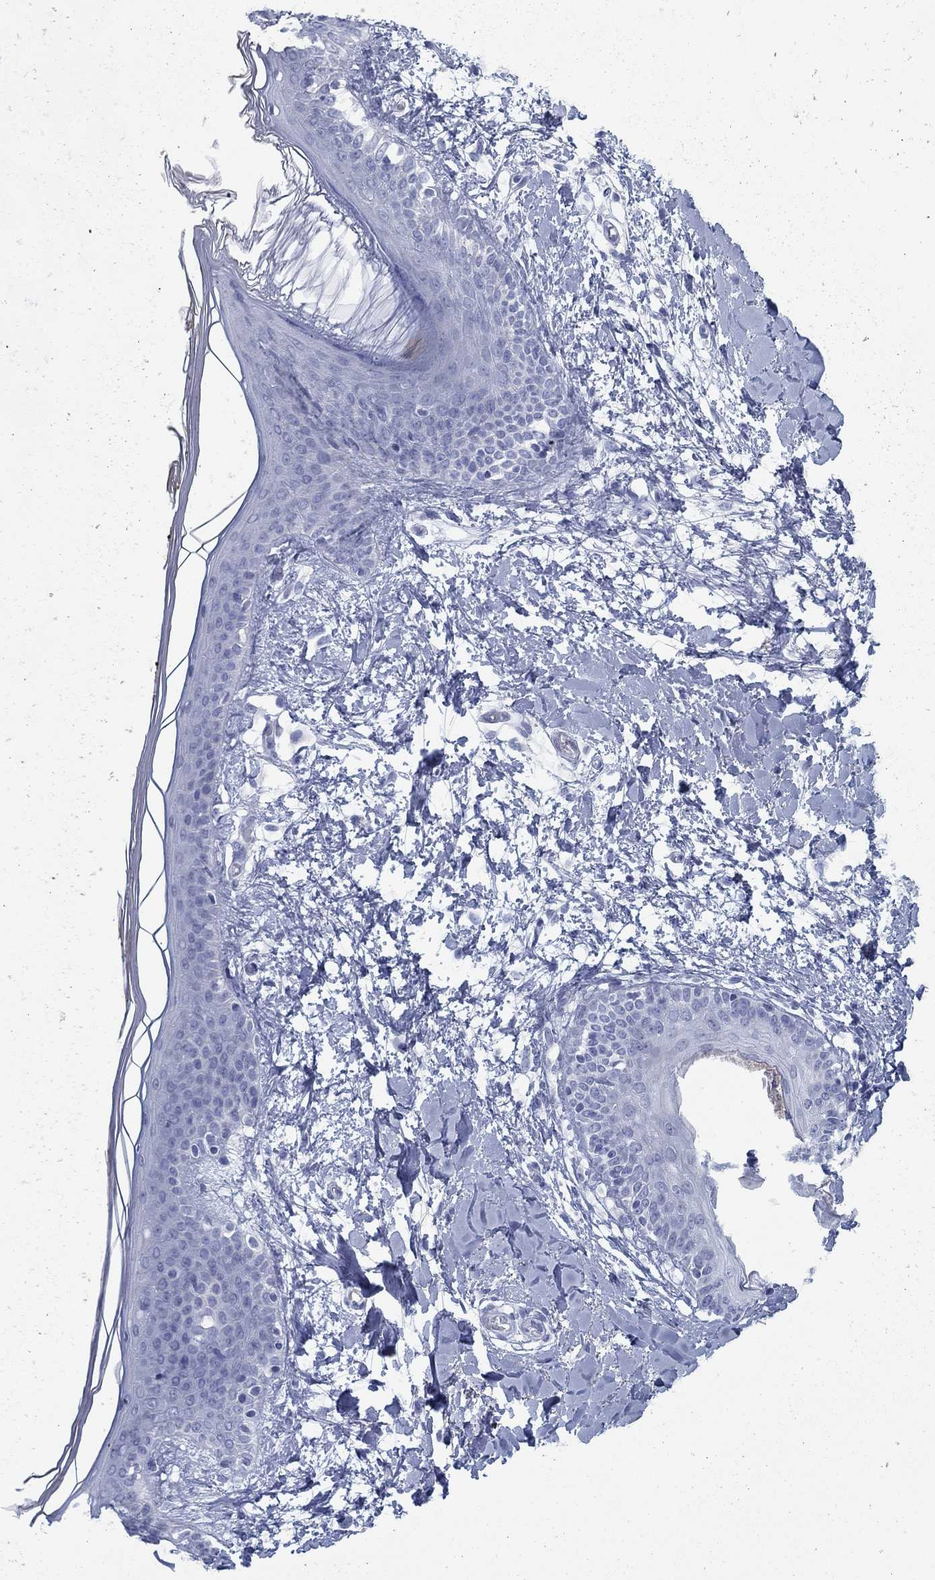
{"staining": {"intensity": "negative", "quantity": "none", "location": "none"}, "tissue": "skin", "cell_type": "Fibroblasts", "image_type": "normal", "snomed": [{"axis": "morphology", "description": "Normal tissue, NOS"}, {"axis": "topography", "description": "Skin"}], "caption": "Skin stained for a protein using immunohistochemistry (IHC) displays no staining fibroblasts.", "gene": "DNAL1", "patient": {"sex": "female", "age": 34}}